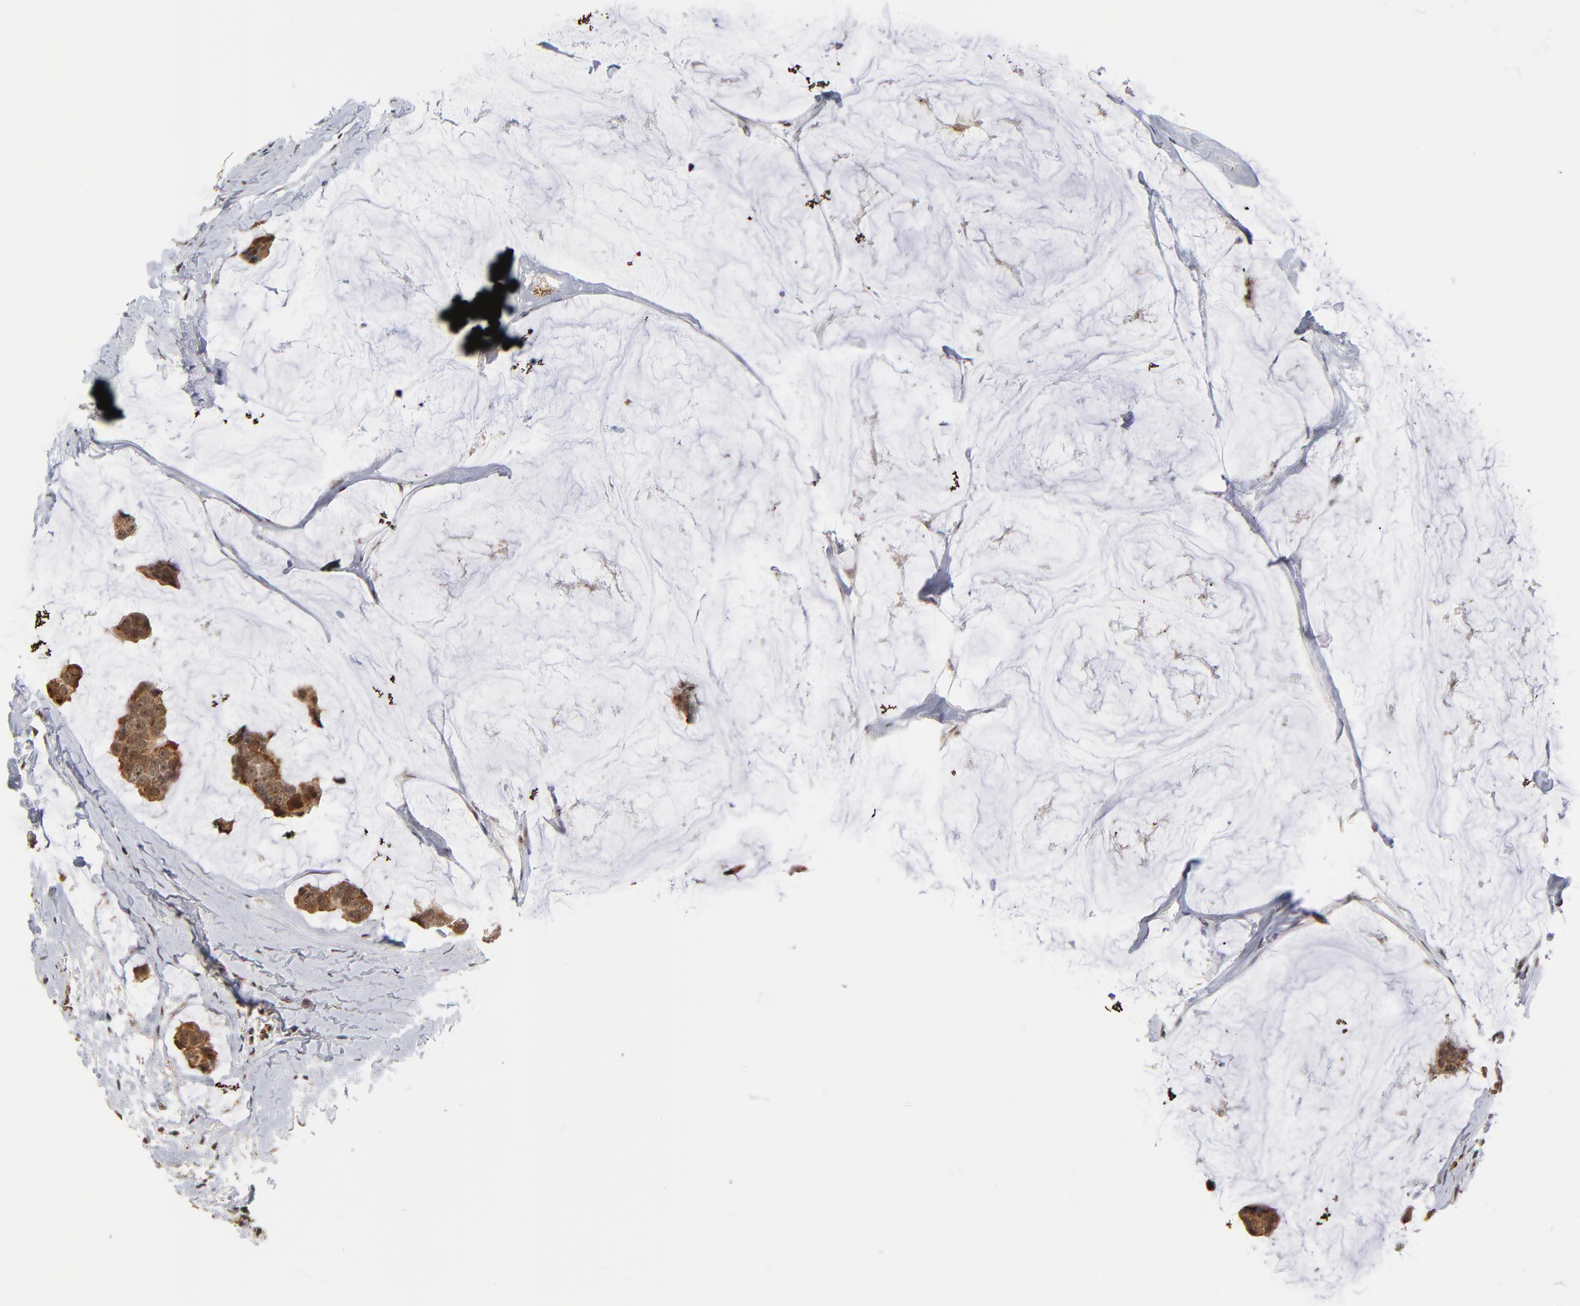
{"staining": {"intensity": "moderate", "quantity": ">75%", "location": "cytoplasmic/membranous,nuclear"}, "tissue": "breast cancer", "cell_type": "Tumor cells", "image_type": "cancer", "snomed": [{"axis": "morphology", "description": "Normal tissue, NOS"}, {"axis": "morphology", "description": "Duct carcinoma"}, {"axis": "topography", "description": "Breast"}], "caption": "The image demonstrates a brown stain indicating the presence of a protein in the cytoplasmic/membranous and nuclear of tumor cells in breast cancer (infiltrating ductal carcinoma).", "gene": "ZNF419", "patient": {"sex": "female", "age": 50}}